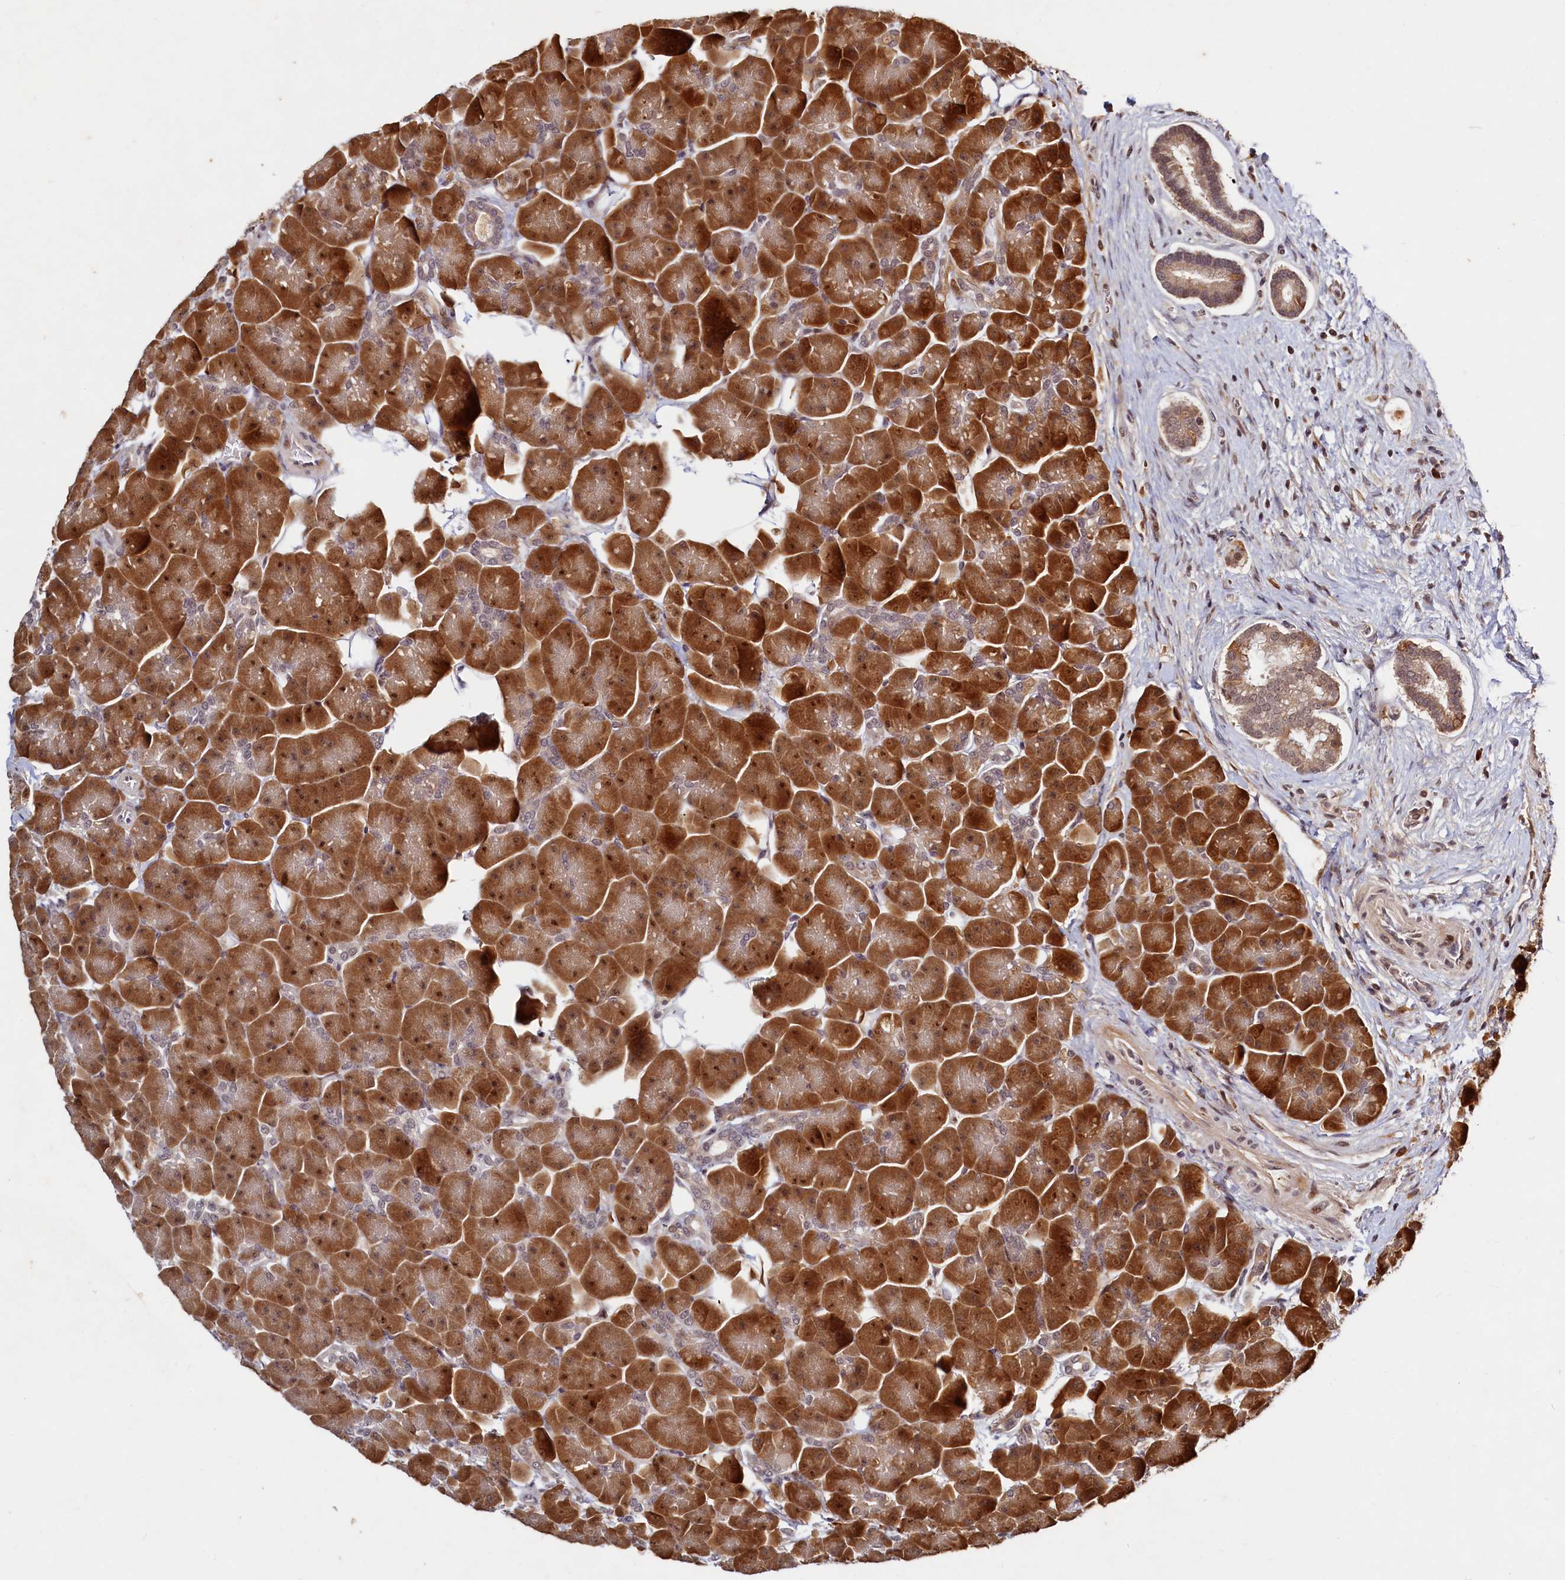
{"staining": {"intensity": "strong", "quantity": ">75%", "location": "cytoplasmic/membranous,nuclear"}, "tissue": "pancreas", "cell_type": "Exocrine glandular cells", "image_type": "normal", "snomed": [{"axis": "morphology", "description": "Normal tissue, NOS"}, {"axis": "topography", "description": "Pancreas"}], "caption": "Immunohistochemistry (IHC) photomicrograph of unremarkable pancreas stained for a protein (brown), which demonstrates high levels of strong cytoplasmic/membranous,nuclear staining in about >75% of exocrine glandular cells.", "gene": "TRAPPC4", "patient": {"sex": "male", "age": 66}}